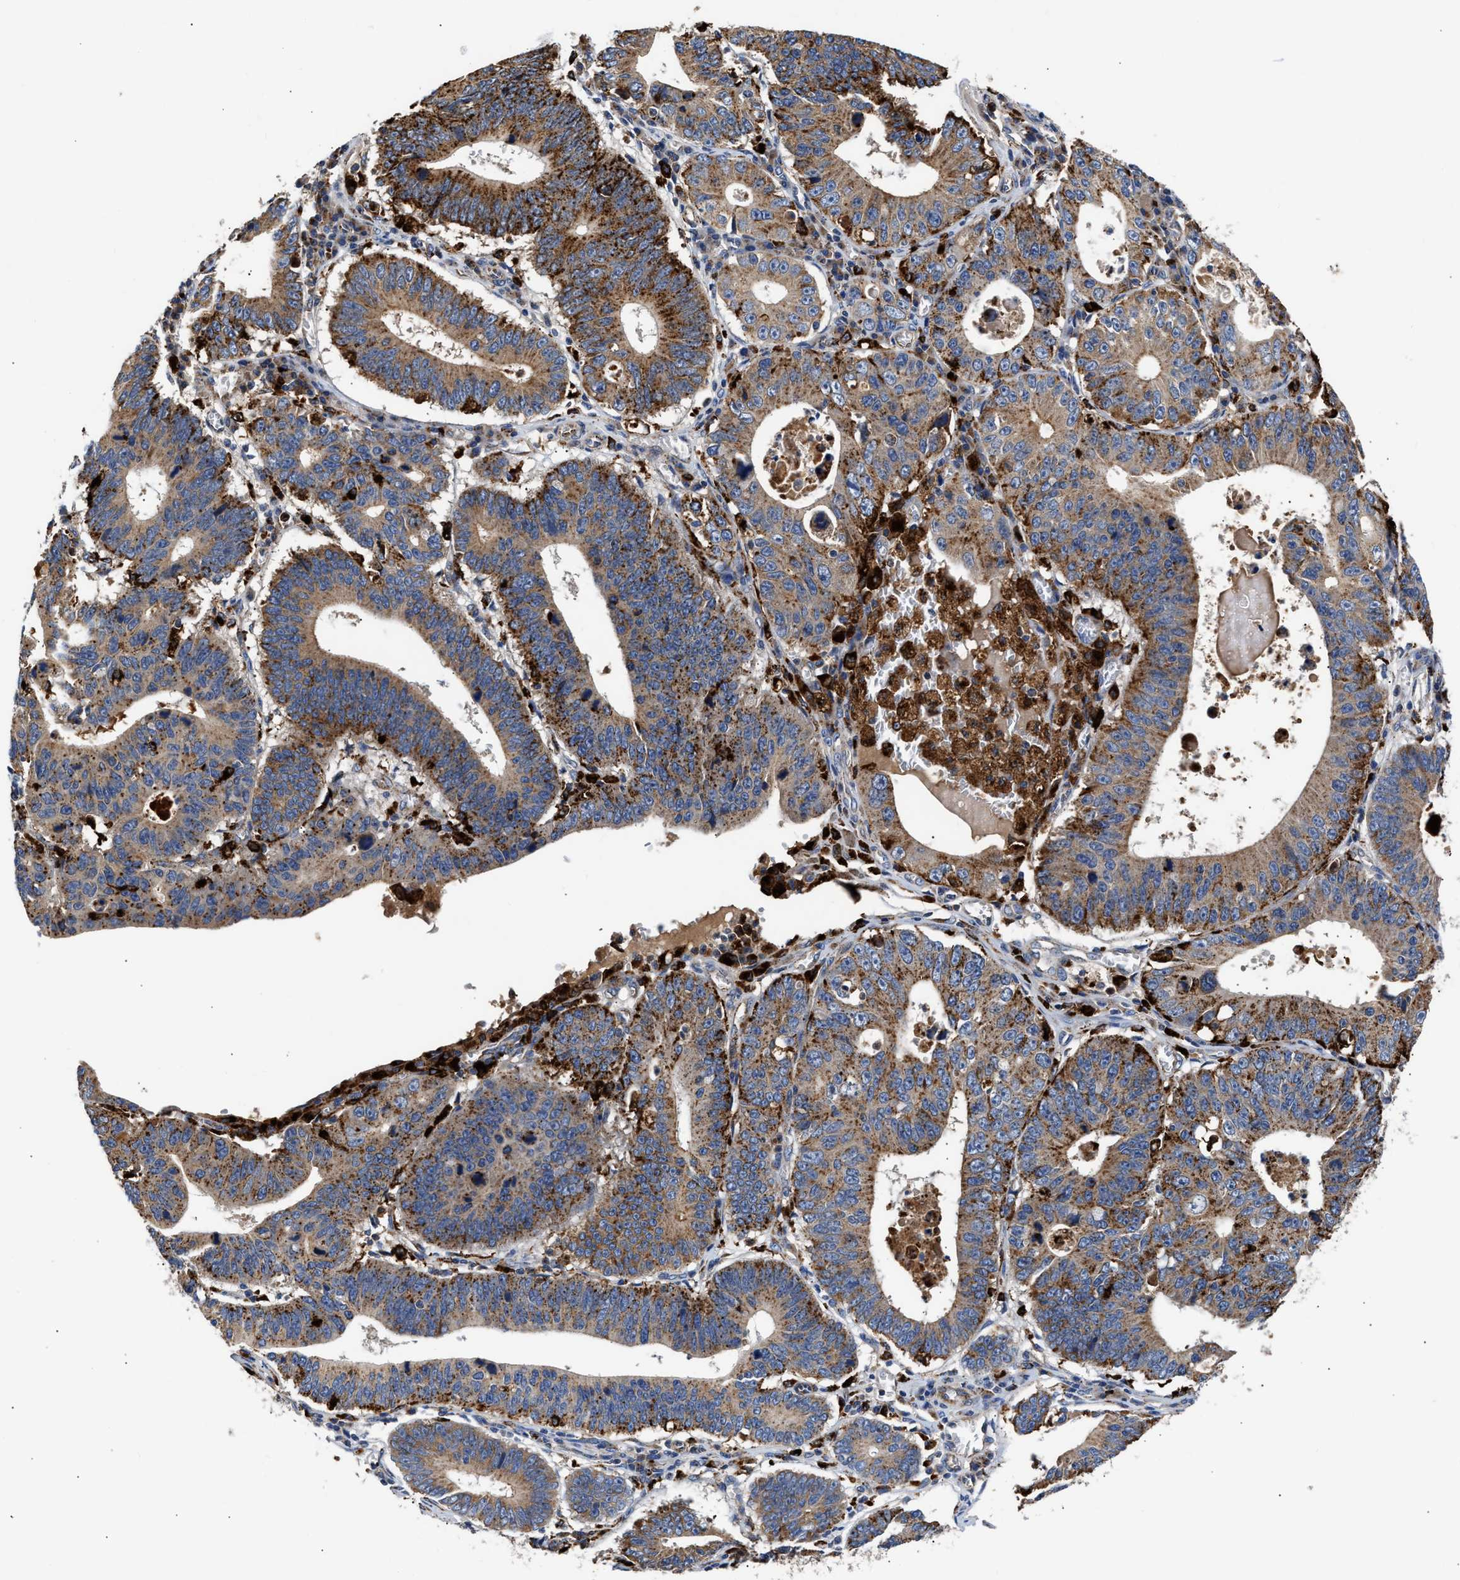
{"staining": {"intensity": "strong", "quantity": ">75%", "location": "cytoplasmic/membranous"}, "tissue": "stomach cancer", "cell_type": "Tumor cells", "image_type": "cancer", "snomed": [{"axis": "morphology", "description": "Adenocarcinoma, NOS"}, {"axis": "topography", "description": "Stomach"}], "caption": "This image shows IHC staining of human stomach cancer (adenocarcinoma), with high strong cytoplasmic/membranous positivity in about >75% of tumor cells.", "gene": "CCDC146", "patient": {"sex": "male", "age": 59}}